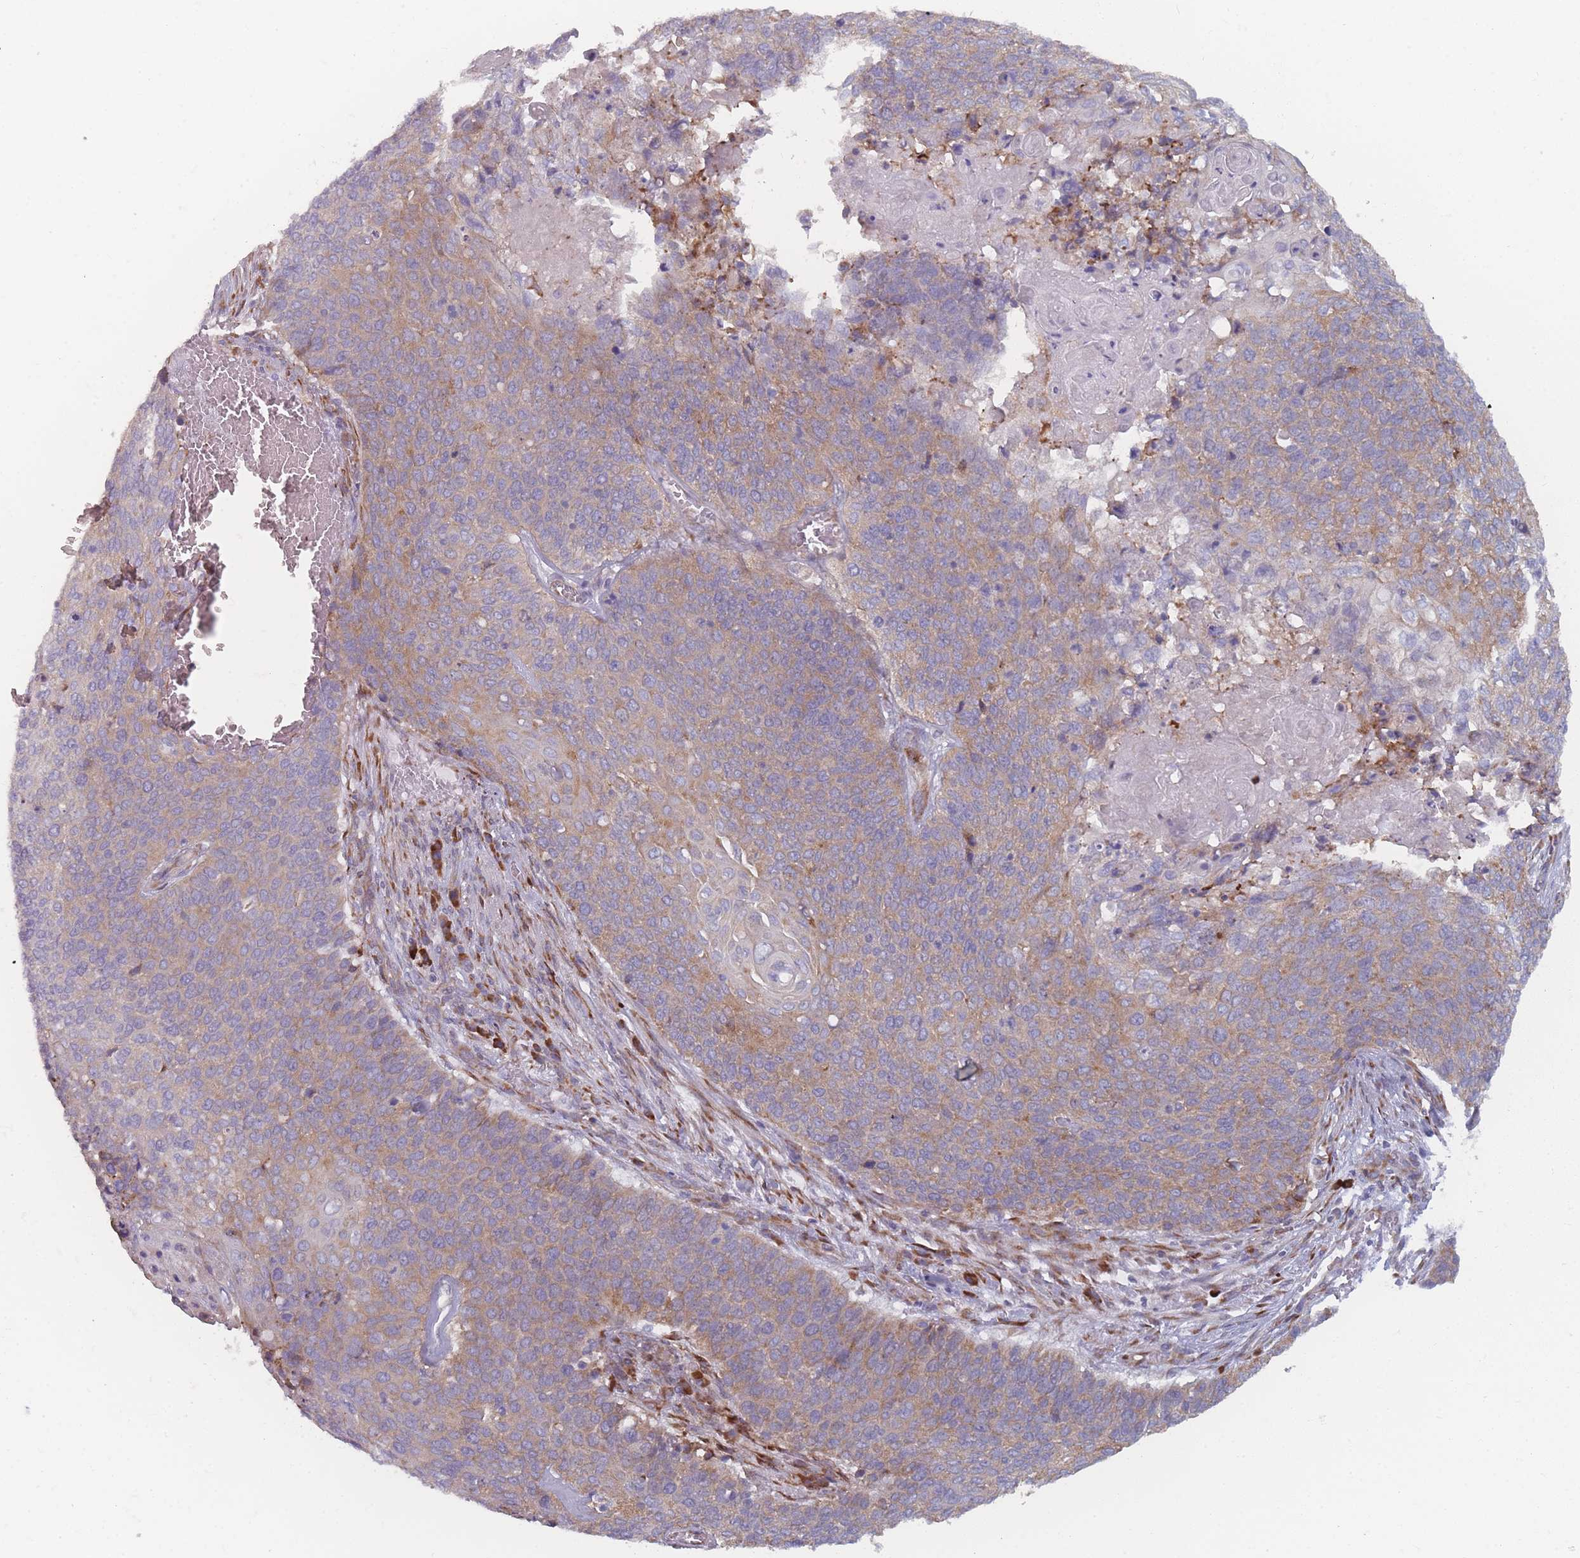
{"staining": {"intensity": "moderate", "quantity": "25%-75%", "location": "cytoplasmic/membranous"}, "tissue": "cervical cancer", "cell_type": "Tumor cells", "image_type": "cancer", "snomed": [{"axis": "morphology", "description": "Squamous cell carcinoma, NOS"}, {"axis": "topography", "description": "Cervix"}], "caption": "DAB (3,3'-diaminobenzidine) immunohistochemical staining of human cervical cancer shows moderate cytoplasmic/membranous protein staining in approximately 25%-75% of tumor cells. (brown staining indicates protein expression, while blue staining denotes nuclei).", "gene": "CACNG5", "patient": {"sex": "female", "age": 39}}